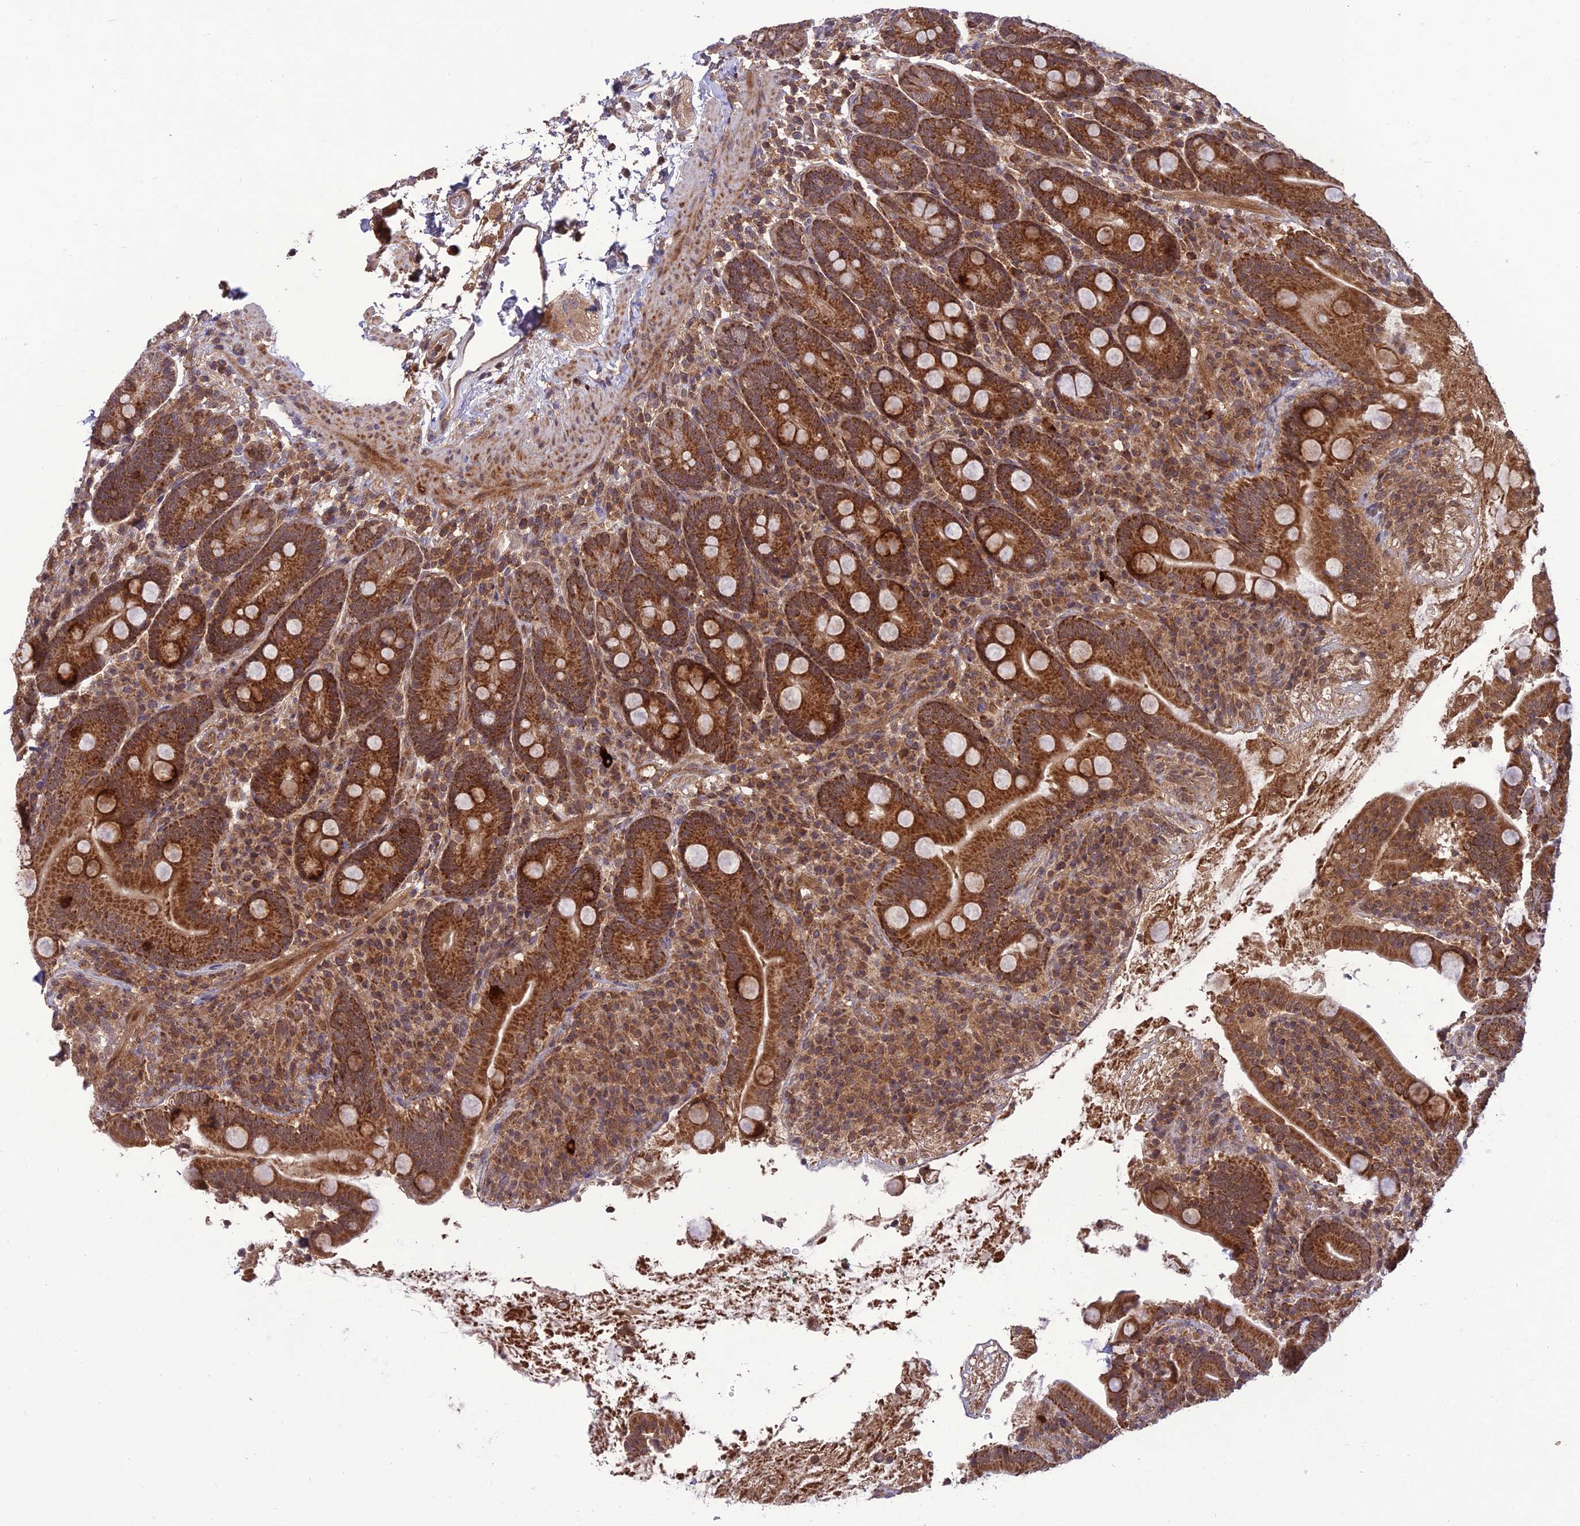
{"staining": {"intensity": "strong", "quantity": ">75%", "location": "cytoplasmic/membranous"}, "tissue": "duodenum", "cell_type": "Glandular cells", "image_type": "normal", "snomed": [{"axis": "morphology", "description": "Normal tissue, NOS"}, {"axis": "topography", "description": "Duodenum"}], "caption": "A brown stain highlights strong cytoplasmic/membranous positivity of a protein in glandular cells of unremarkable duodenum.", "gene": "NDUFC1", "patient": {"sex": "male", "age": 35}}